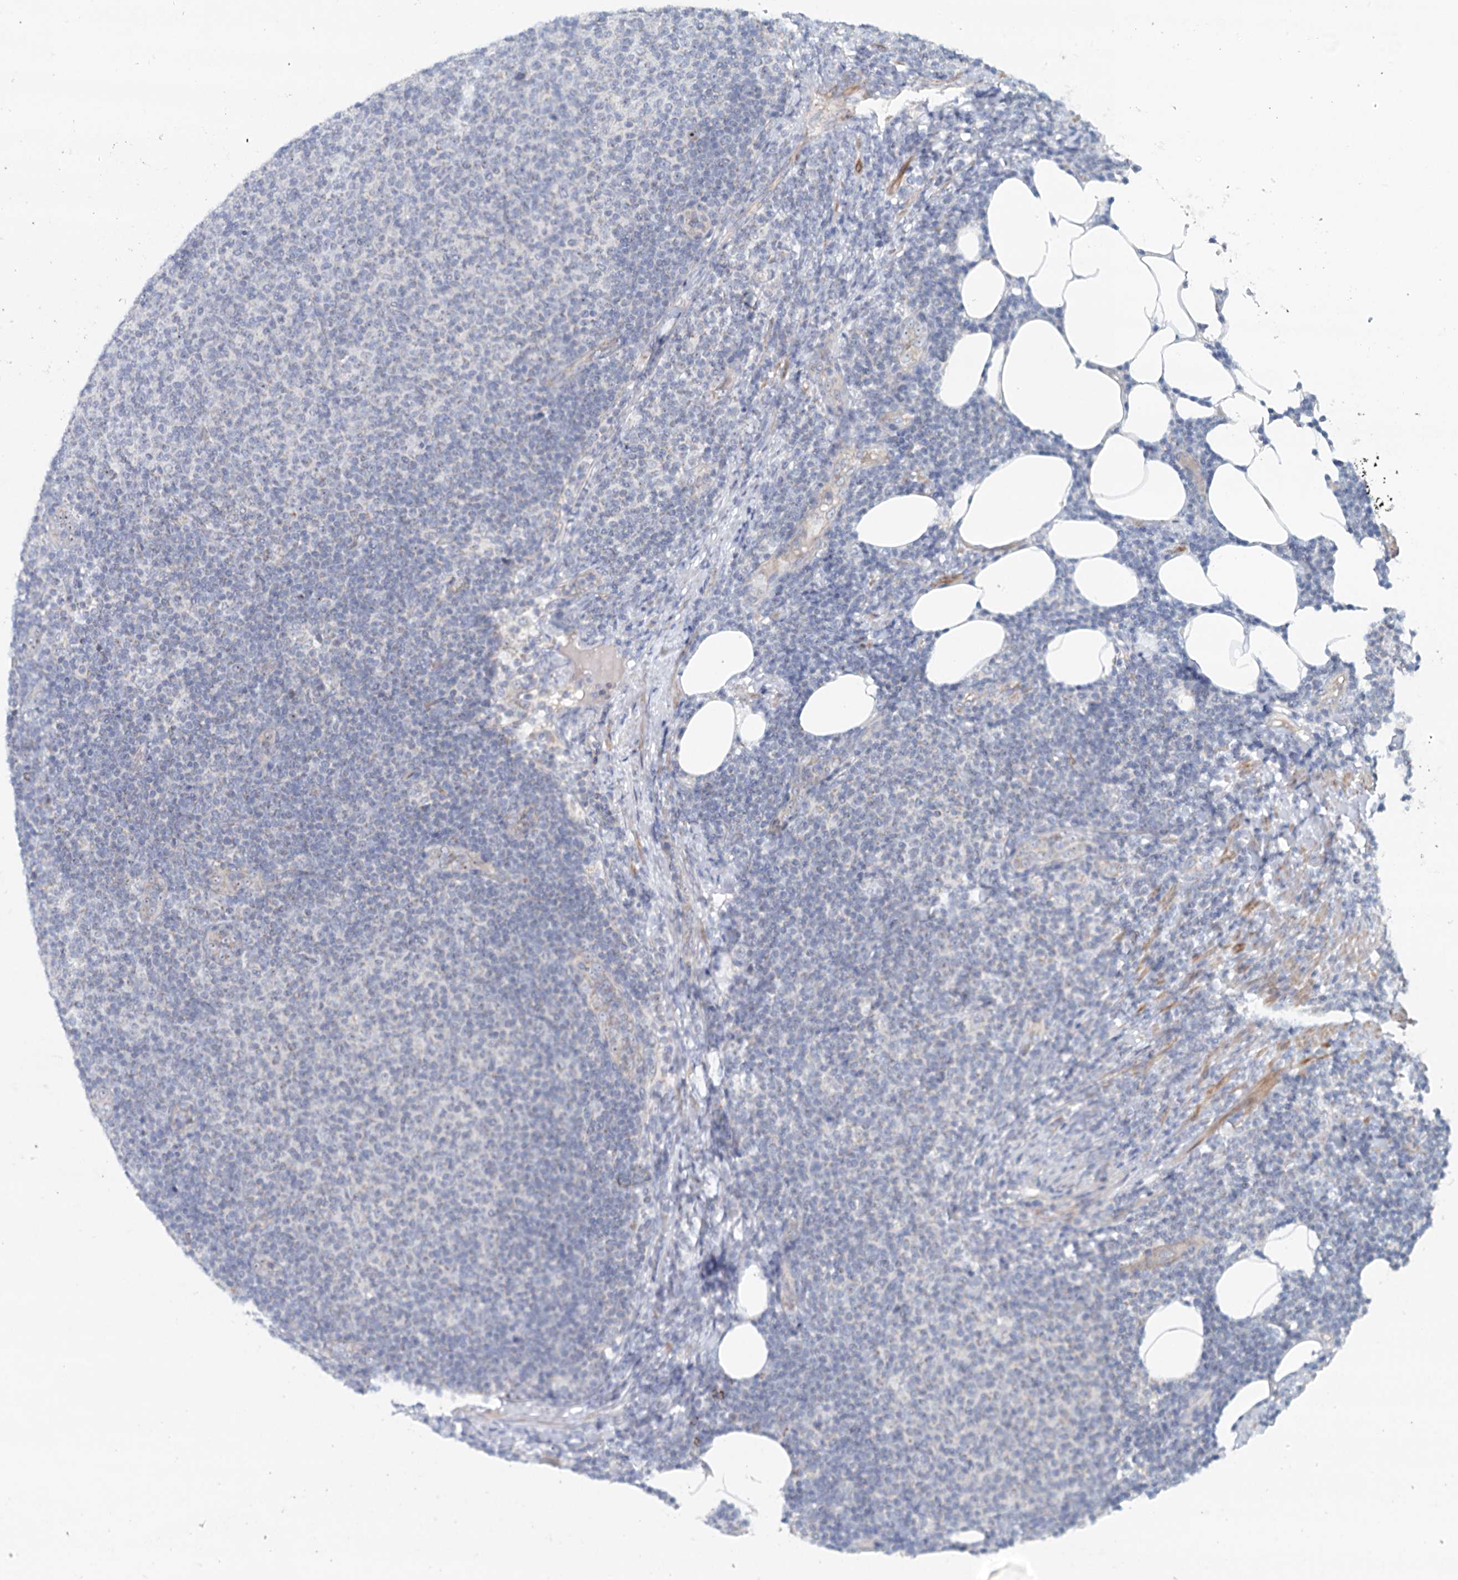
{"staining": {"intensity": "negative", "quantity": "none", "location": "none"}, "tissue": "lymphoma", "cell_type": "Tumor cells", "image_type": "cancer", "snomed": [{"axis": "morphology", "description": "Malignant lymphoma, non-Hodgkin's type, Low grade"}, {"axis": "topography", "description": "Lymph node"}], "caption": "Malignant lymphoma, non-Hodgkin's type (low-grade) stained for a protein using immunohistochemistry reveals no expression tumor cells.", "gene": "RBM43", "patient": {"sex": "male", "age": 66}}